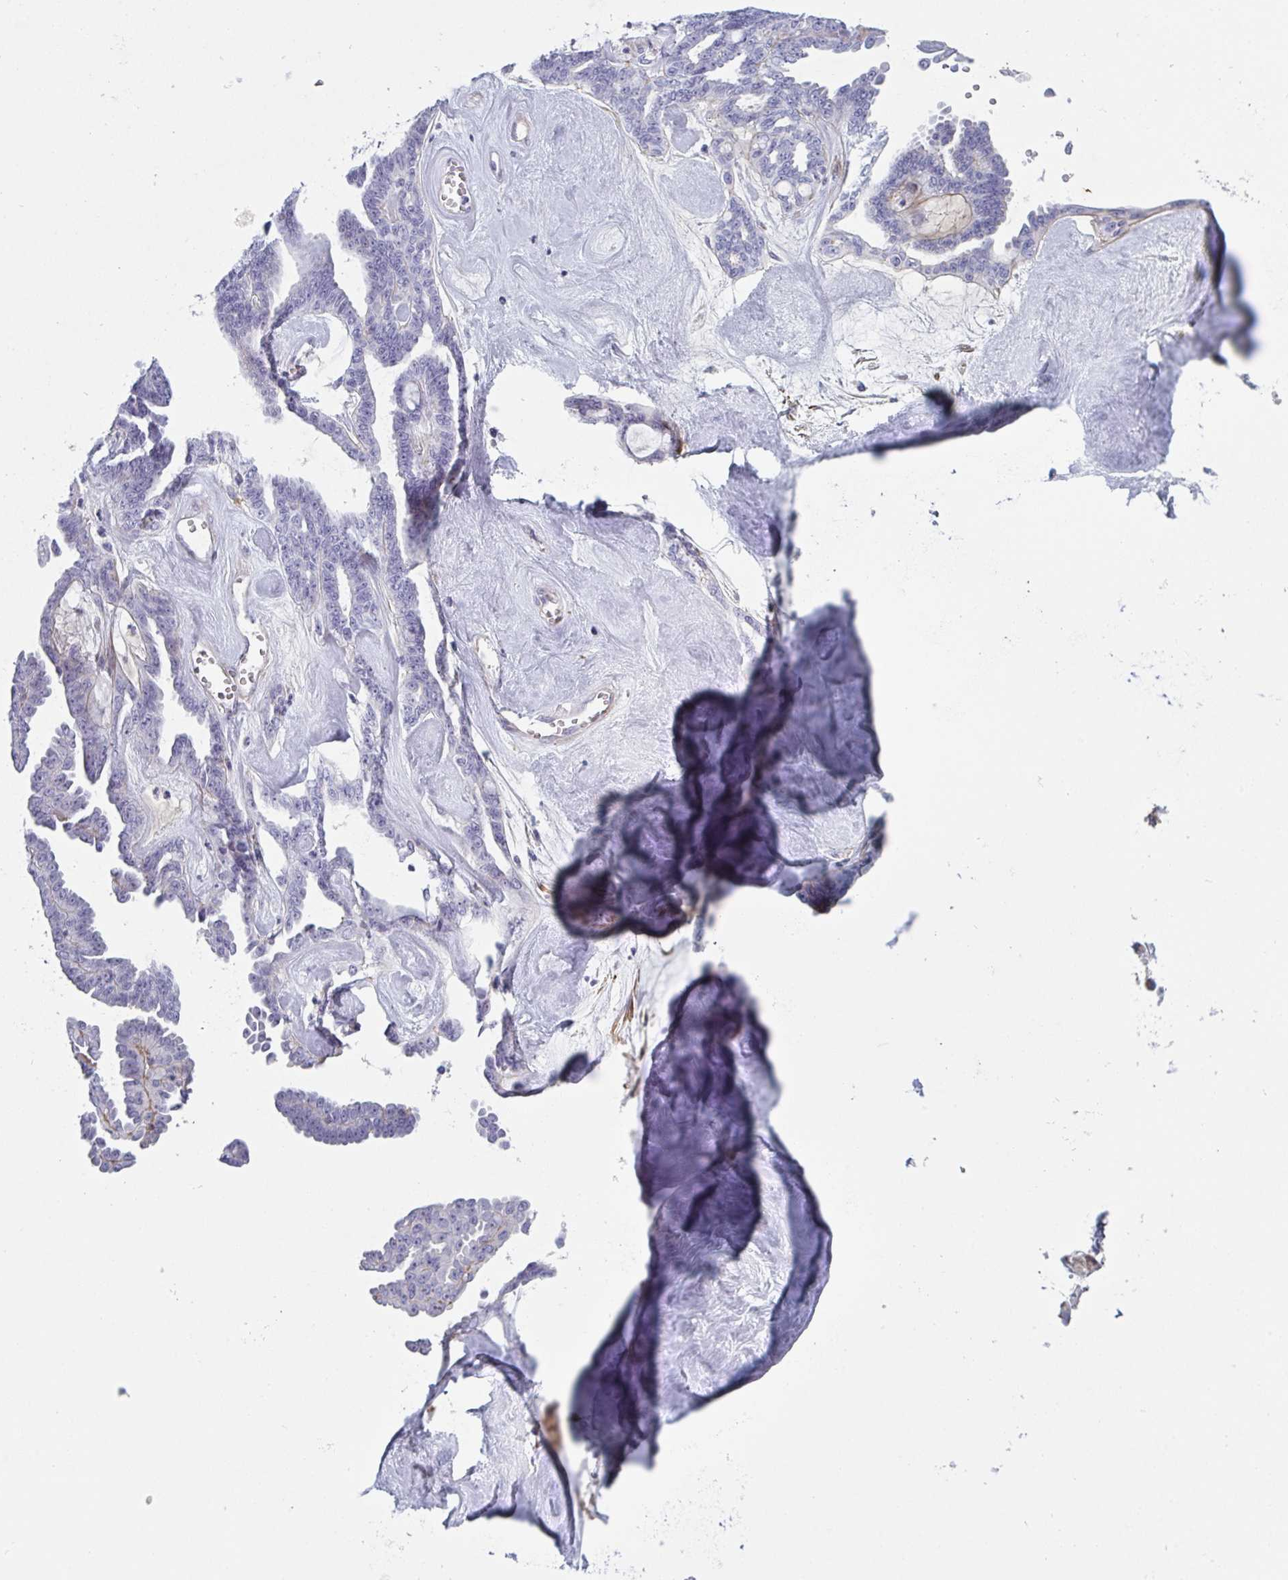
{"staining": {"intensity": "negative", "quantity": "none", "location": "none"}, "tissue": "ovarian cancer", "cell_type": "Tumor cells", "image_type": "cancer", "snomed": [{"axis": "morphology", "description": "Cystadenocarcinoma, serous, NOS"}, {"axis": "topography", "description": "Ovary"}], "caption": "Tumor cells are negative for protein expression in human serous cystadenocarcinoma (ovarian). (Stains: DAB immunohistochemistry (IHC) with hematoxylin counter stain, Microscopy: brightfield microscopy at high magnification).", "gene": "OR5P3", "patient": {"sex": "female", "age": 71}}